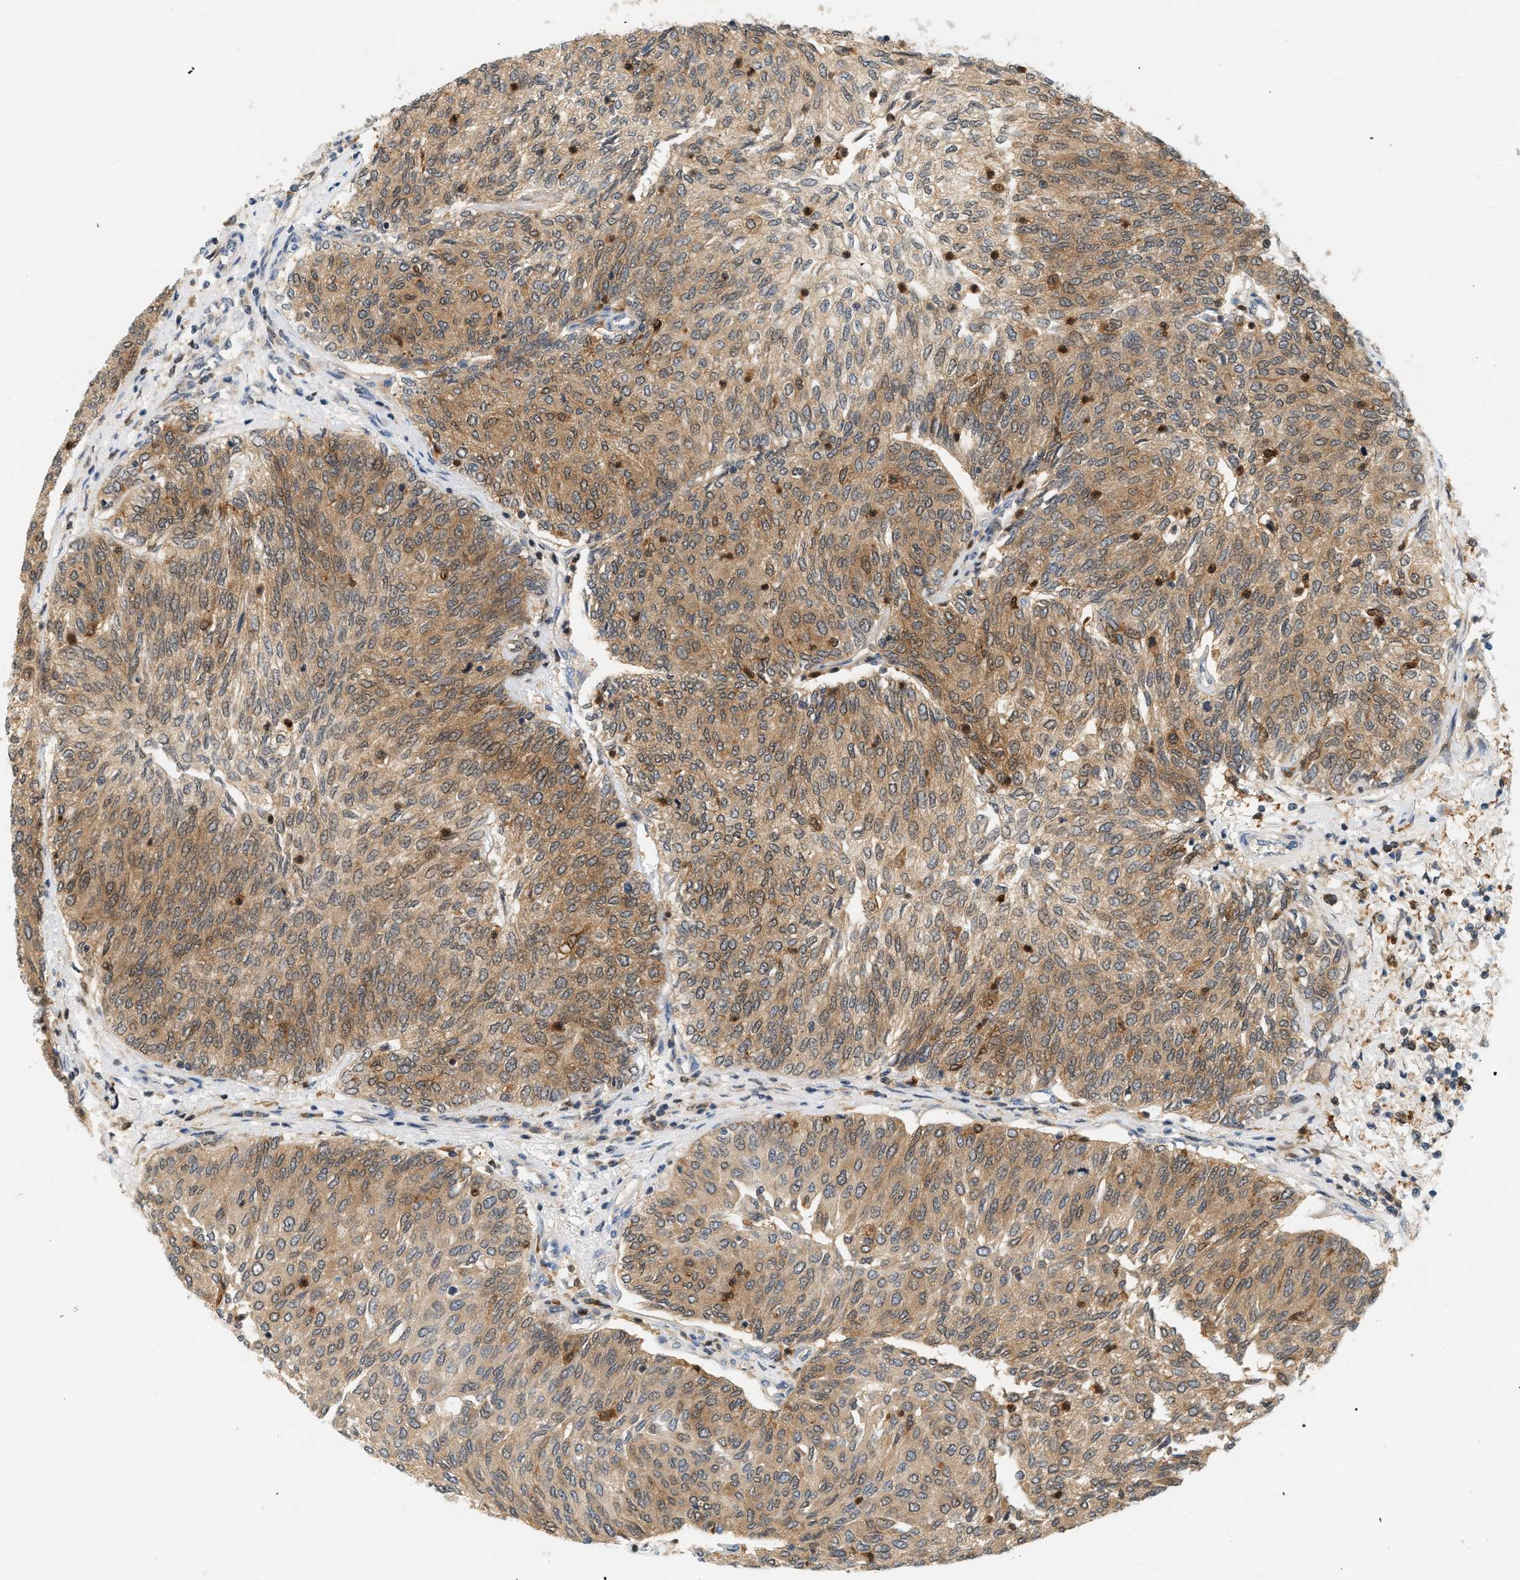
{"staining": {"intensity": "moderate", "quantity": ">75%", "location": "cytoplasmic/membranous"}, "tissue": "urothelial cancer", "cell_type": "Tumor cells", "image_type": "cancer", "snomed": [{"axis": "morphology", "description": "Urothelial carcinoma, Low grade"}, {"axis": "topography", "description": "Urinary bladder"}], "caption": "This is a histology image of immunohistochemistry (IHC) staining of low-grade urothelial carcinoma, which shows moderate positivity in the cytoplasmic/membranous of tumor cells.", "gene": "PYCARD", "patient": {"sex": "female", "age": 79}}